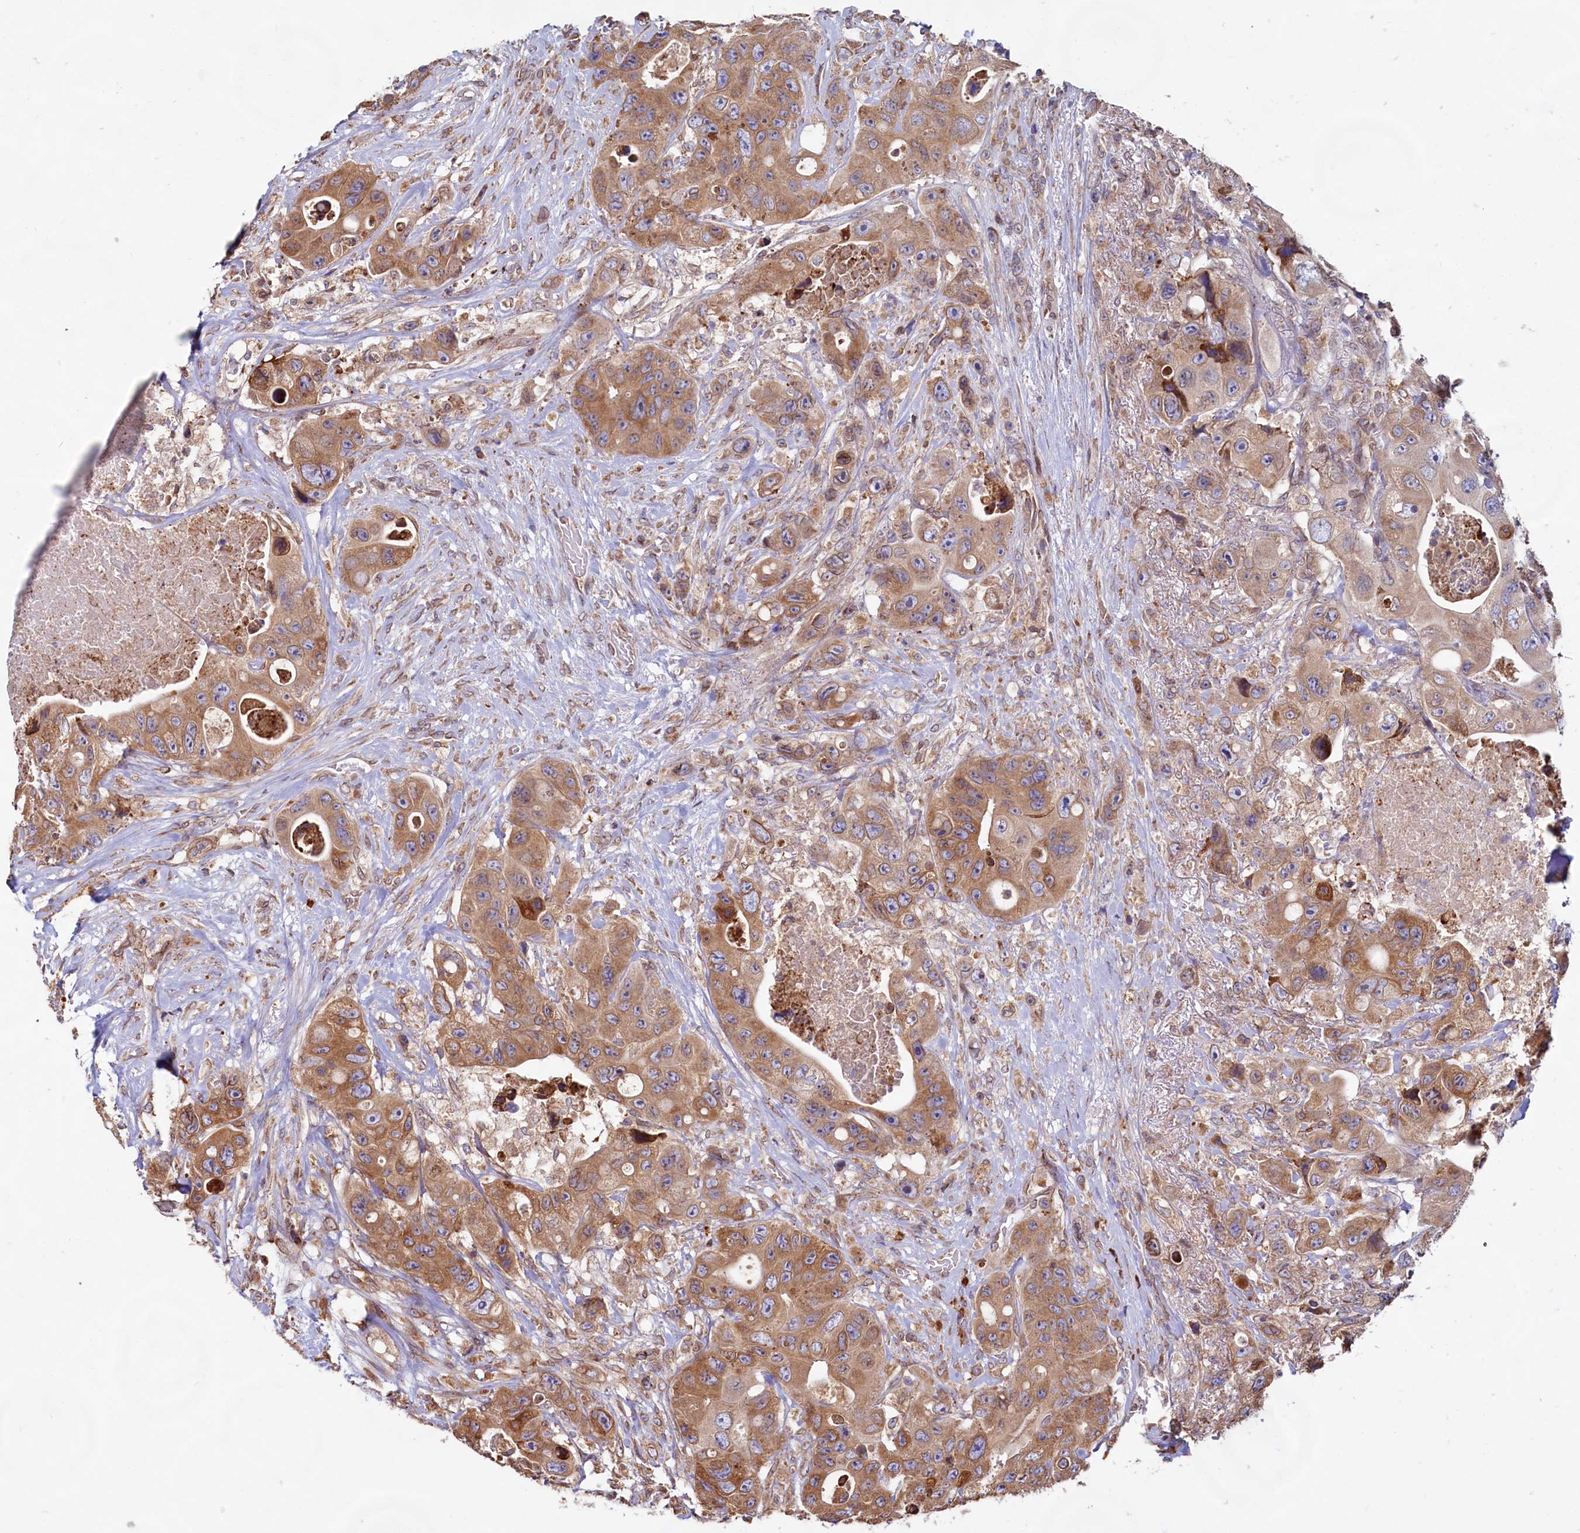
{"staining": {"intensity": "moderate", "quantity": ">75%", "location": "cytoplasmic/membranous"}, "tissue": "colorectal cancer", "cell_type": "Tumor cells", "image_type": "cancer", "snomed": [{"axis": "morphology", "description": "Adenocarcinoma, NOS"}, {"axis": "topography", "description": "Colon"}], "caption": "Immunohistochemistry micrograph of neoplastic tissue: human adenocarcinoma (colorectal) stained using immunohistochemistry shows medium levels of moderate protein expression localized specifically in the cytoplasmic/membranous of tumor cells, appearing as a cytoplasmic/membranous brown color.", "gene": "TBC1D19", "patient": {"sex": "female", "age": 46}}